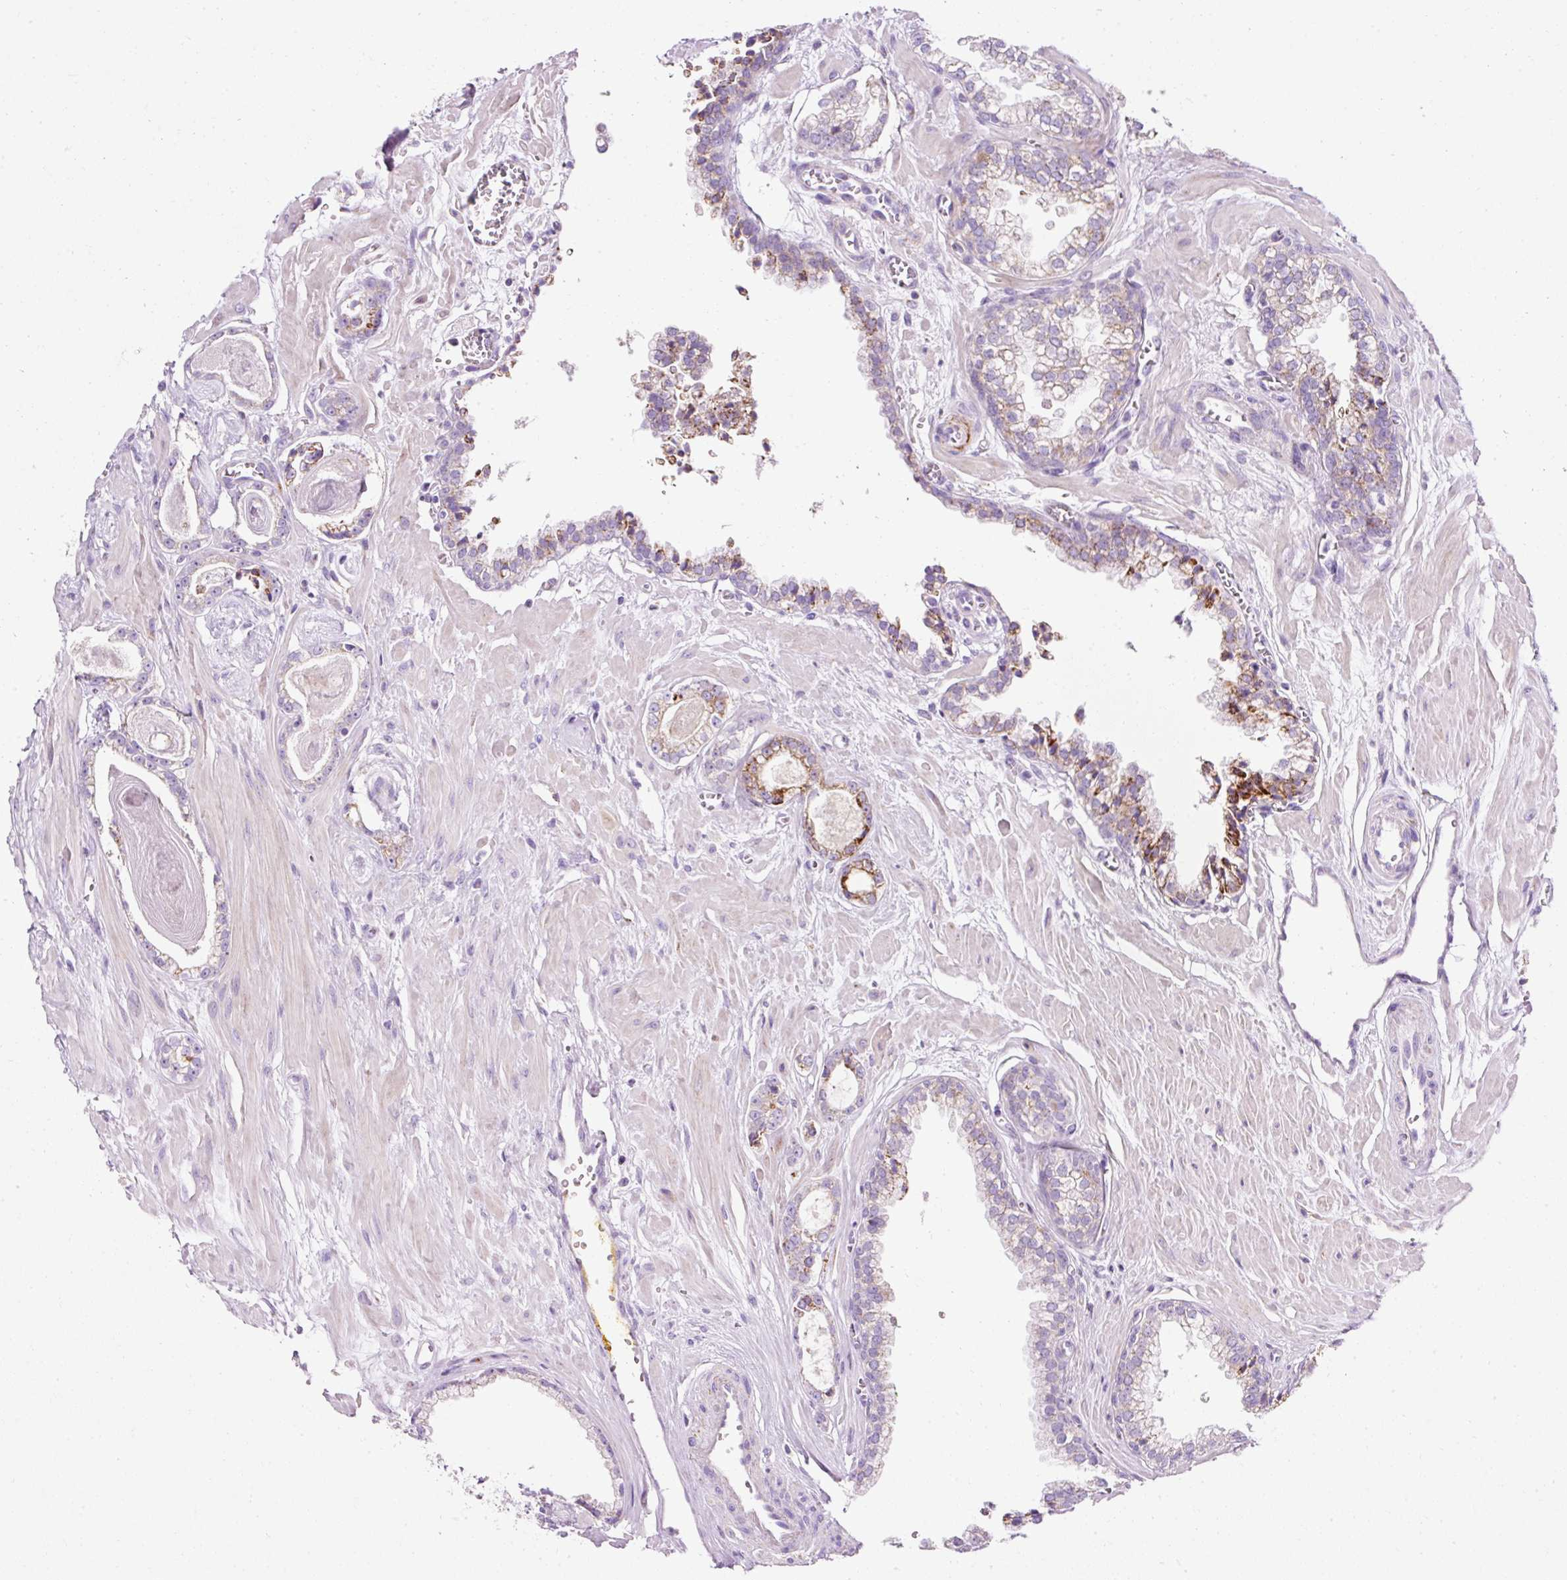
{"staining": {"intensity": "moderate", "quantity": "<25%", "location": "cytoplasmic/membranous"}, "tissue": "prostate cancer", "cell_type": "Tumor cells", "image_type": "cancer", "snomed": [{"axis": "morphology", "description": "Adenocarcinoma, Low grade"}, {"axis": "topography", "description": "Prostate"}], "caption": "Brown immunohistochemical staining in prostate low-grade adenocarcinoma displays moderate cytoplasmic/membranous staining in about <25% of tumor cells. The staining is performed using DAB brown chromogen to label protein expression. The nuclei are counter-stained blue using hematoxylin.", "gene": "PLPP2", "patient": {"sex": "male", "age": 60}}